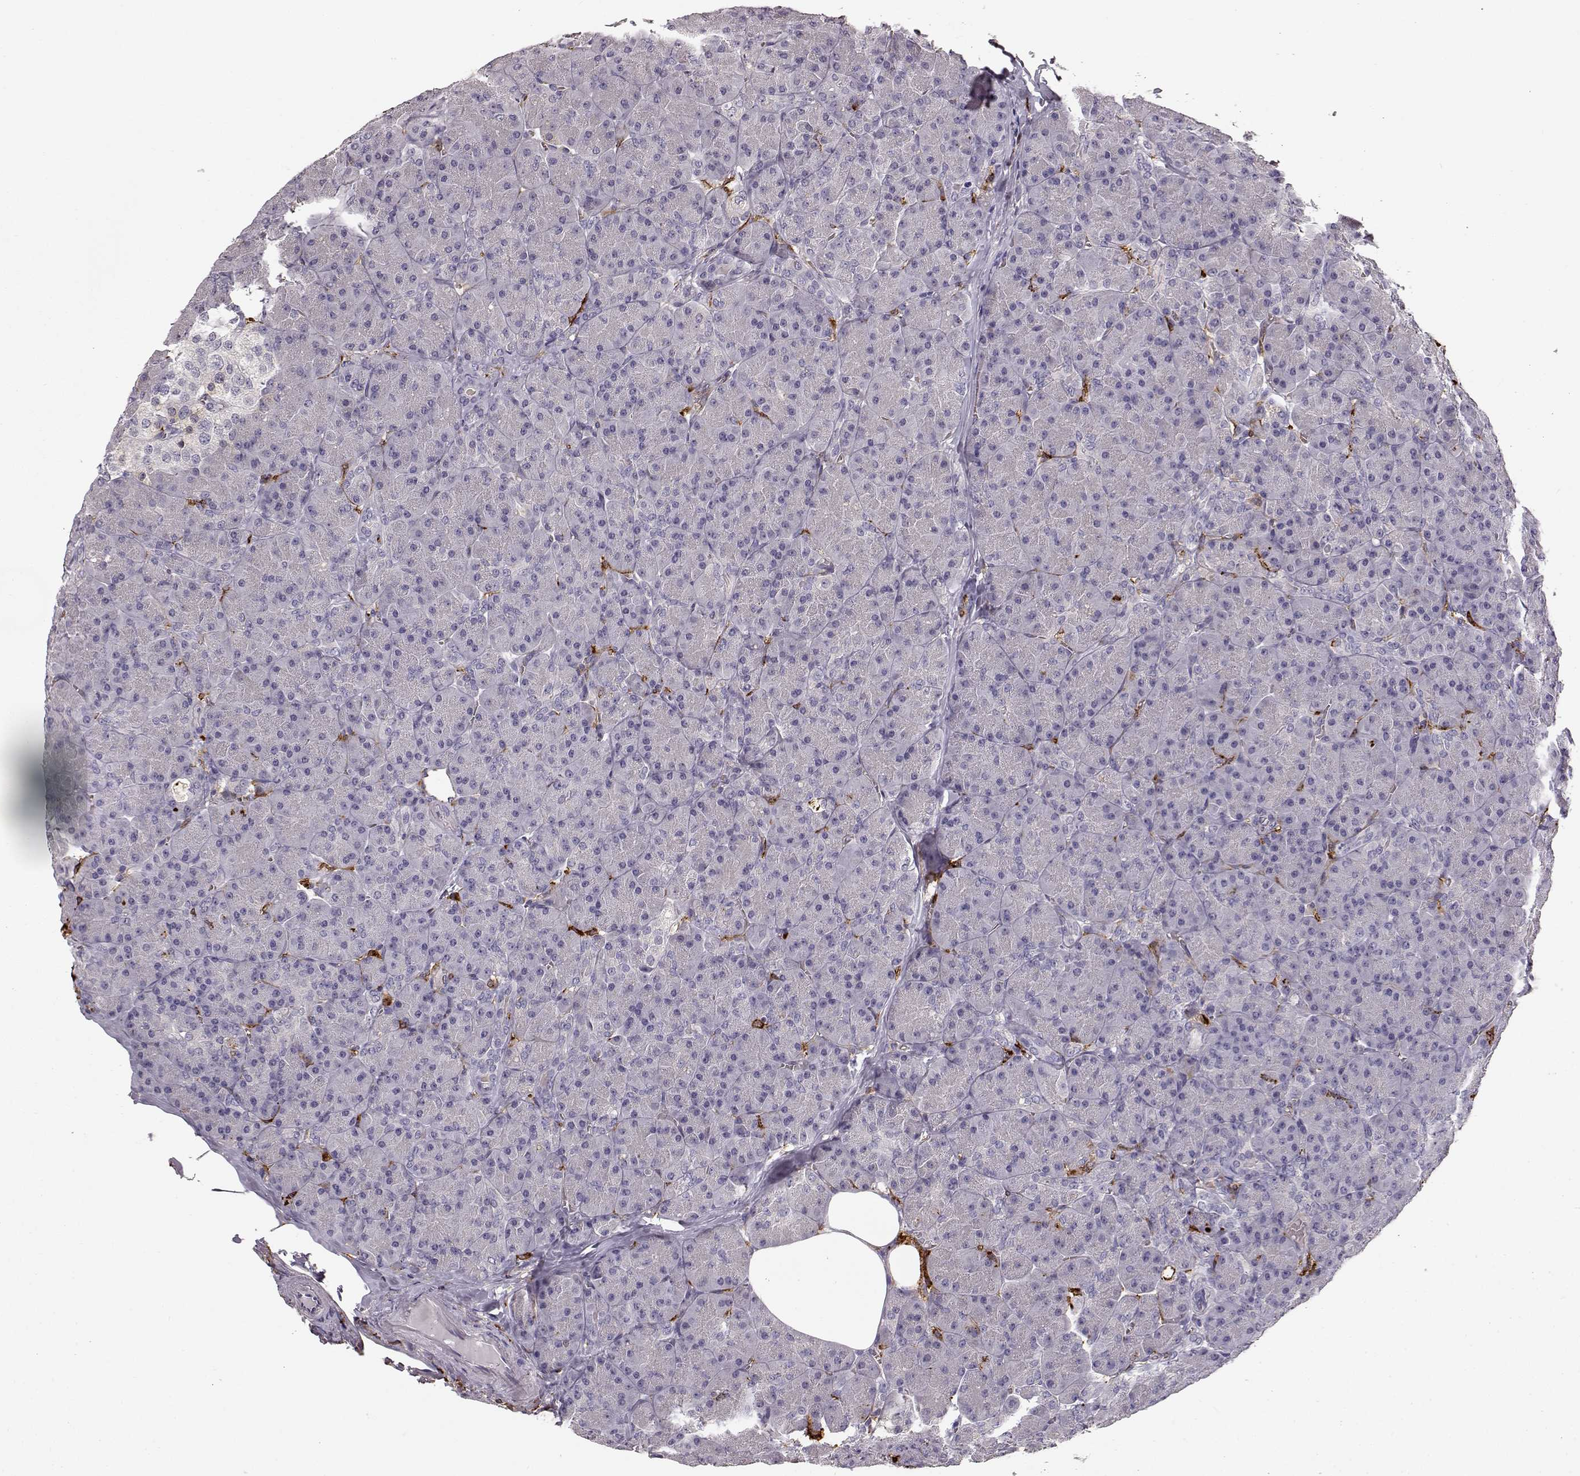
{"staining": {"intensity": "negative", "quantity": "none", "location": "none"}, "tissue": "pancreas", "cell_type": "Exocrine glandular cells", "image_type": "normal", "snomed": [{"axis": "morphology", "description": "Normal tissue, NOS"}, {"axis": "topography", "description": "Pancreas"}], "caption": "This is an immunohistochemistry histopathology image of unremarkable human pancreas. There is no staining in exocrine glandular cells.", "gene": "CCNF", "patient": {"sex": "male", "age": 57}}